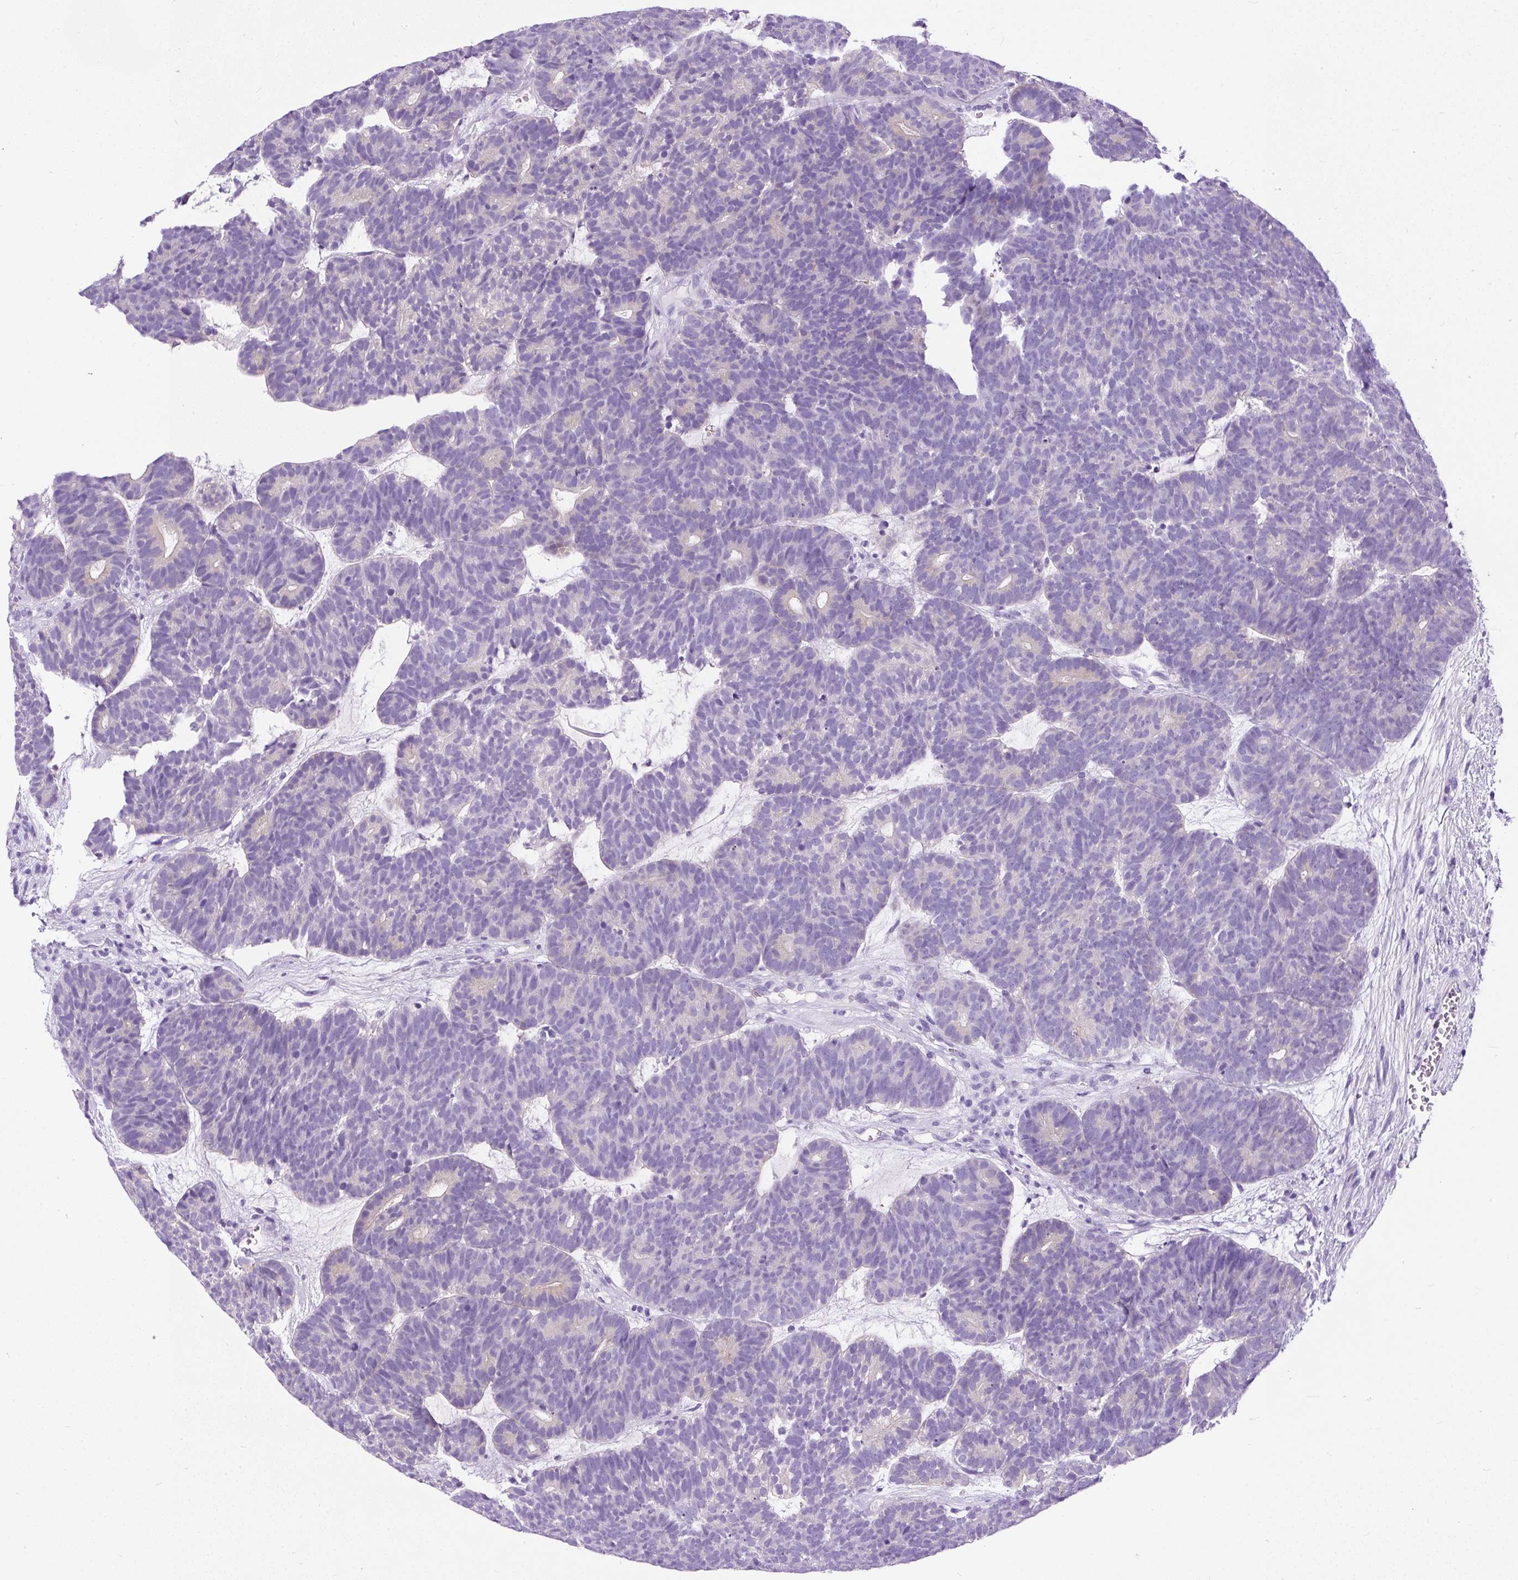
{"staining": {"intensity": "negative", "quantity": "none", "location": "none"}, "tissue": "head and neck cancer", "cell_type": "Tumor cells", "image_type": "cancer", "snomed": [{"axis": "morphology", "description": "Adenocarcinoma, NOS"}, {"axis": "topography", "description": "Head-Neck"}], "caption": "Immunohistochemistry histopathology image of human head and neck adenocarcinoma stained for a protein (brown), which displays no expression in tumor cells. Nuclei are stained in blue.", "gene": "STOX2", "patient": {"sex": "female", "age": 81}}